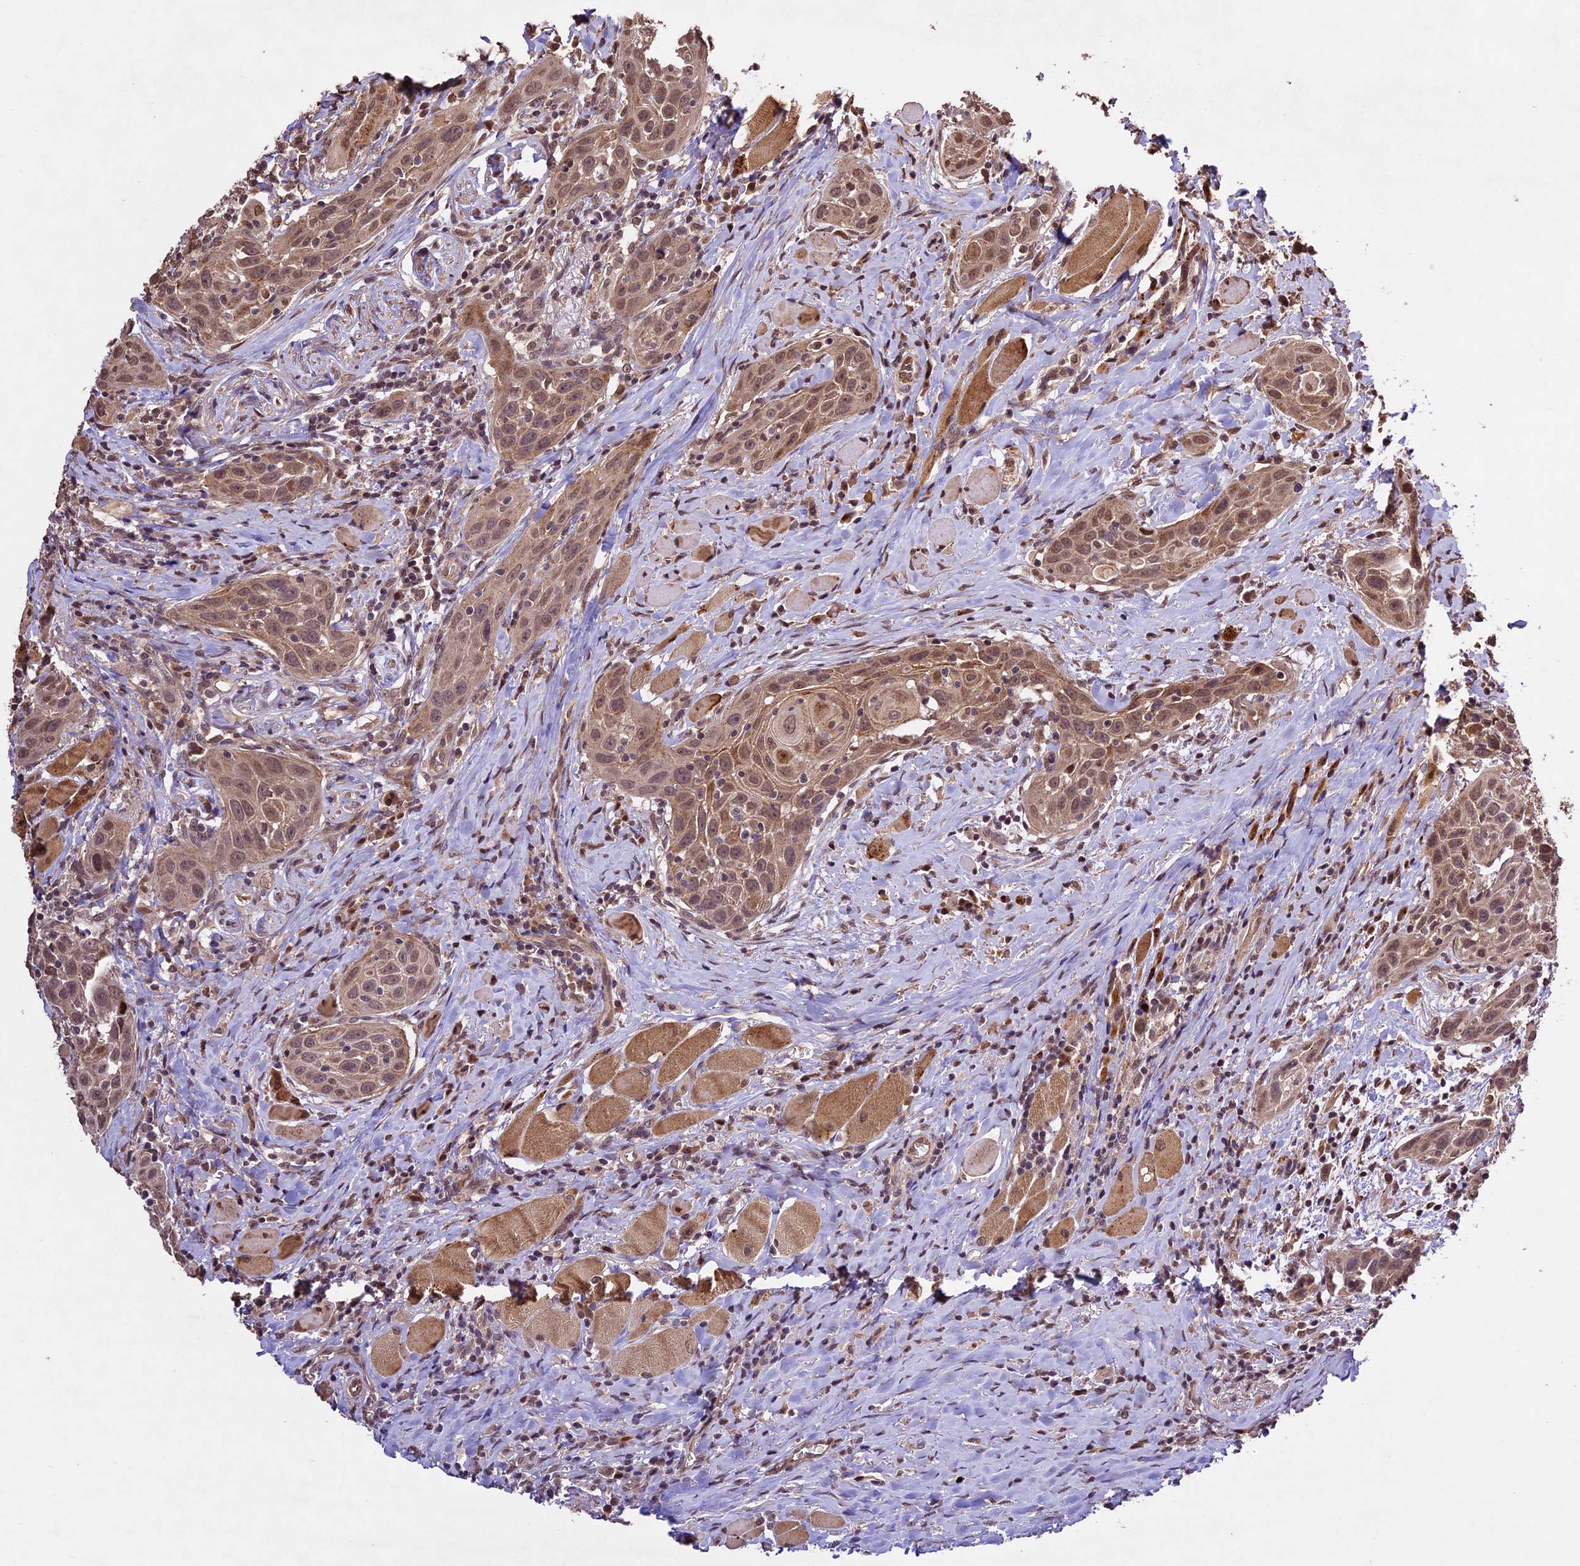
{"staining": {"intensity": "moderate", "quantity": ">75%", "location": "cytoplasmic/membranous,nuclear"}, "tissue": "head and neck cancer", "cell_type": "Tumor cells", "image_type": "cancer", "snomed": [{"axis": "morphology", "description": "Squamous cell carcinoma, NOS"}, {"axis": "topography", "description": "Oral tissue"}, {"axis": "topography", "description": "Head-Neck"}], "caption": "Immunohistochemistry (IHC) micrograph of head and neck cancer stained for a protein (brown), which demonstrates medium levels of moderate cytoplasmic/membranous and nuclear positivity in about >75% of tumor cells.", "gene": "CDKN2AIP", "patient": {"sex": "female", "age": 50}}